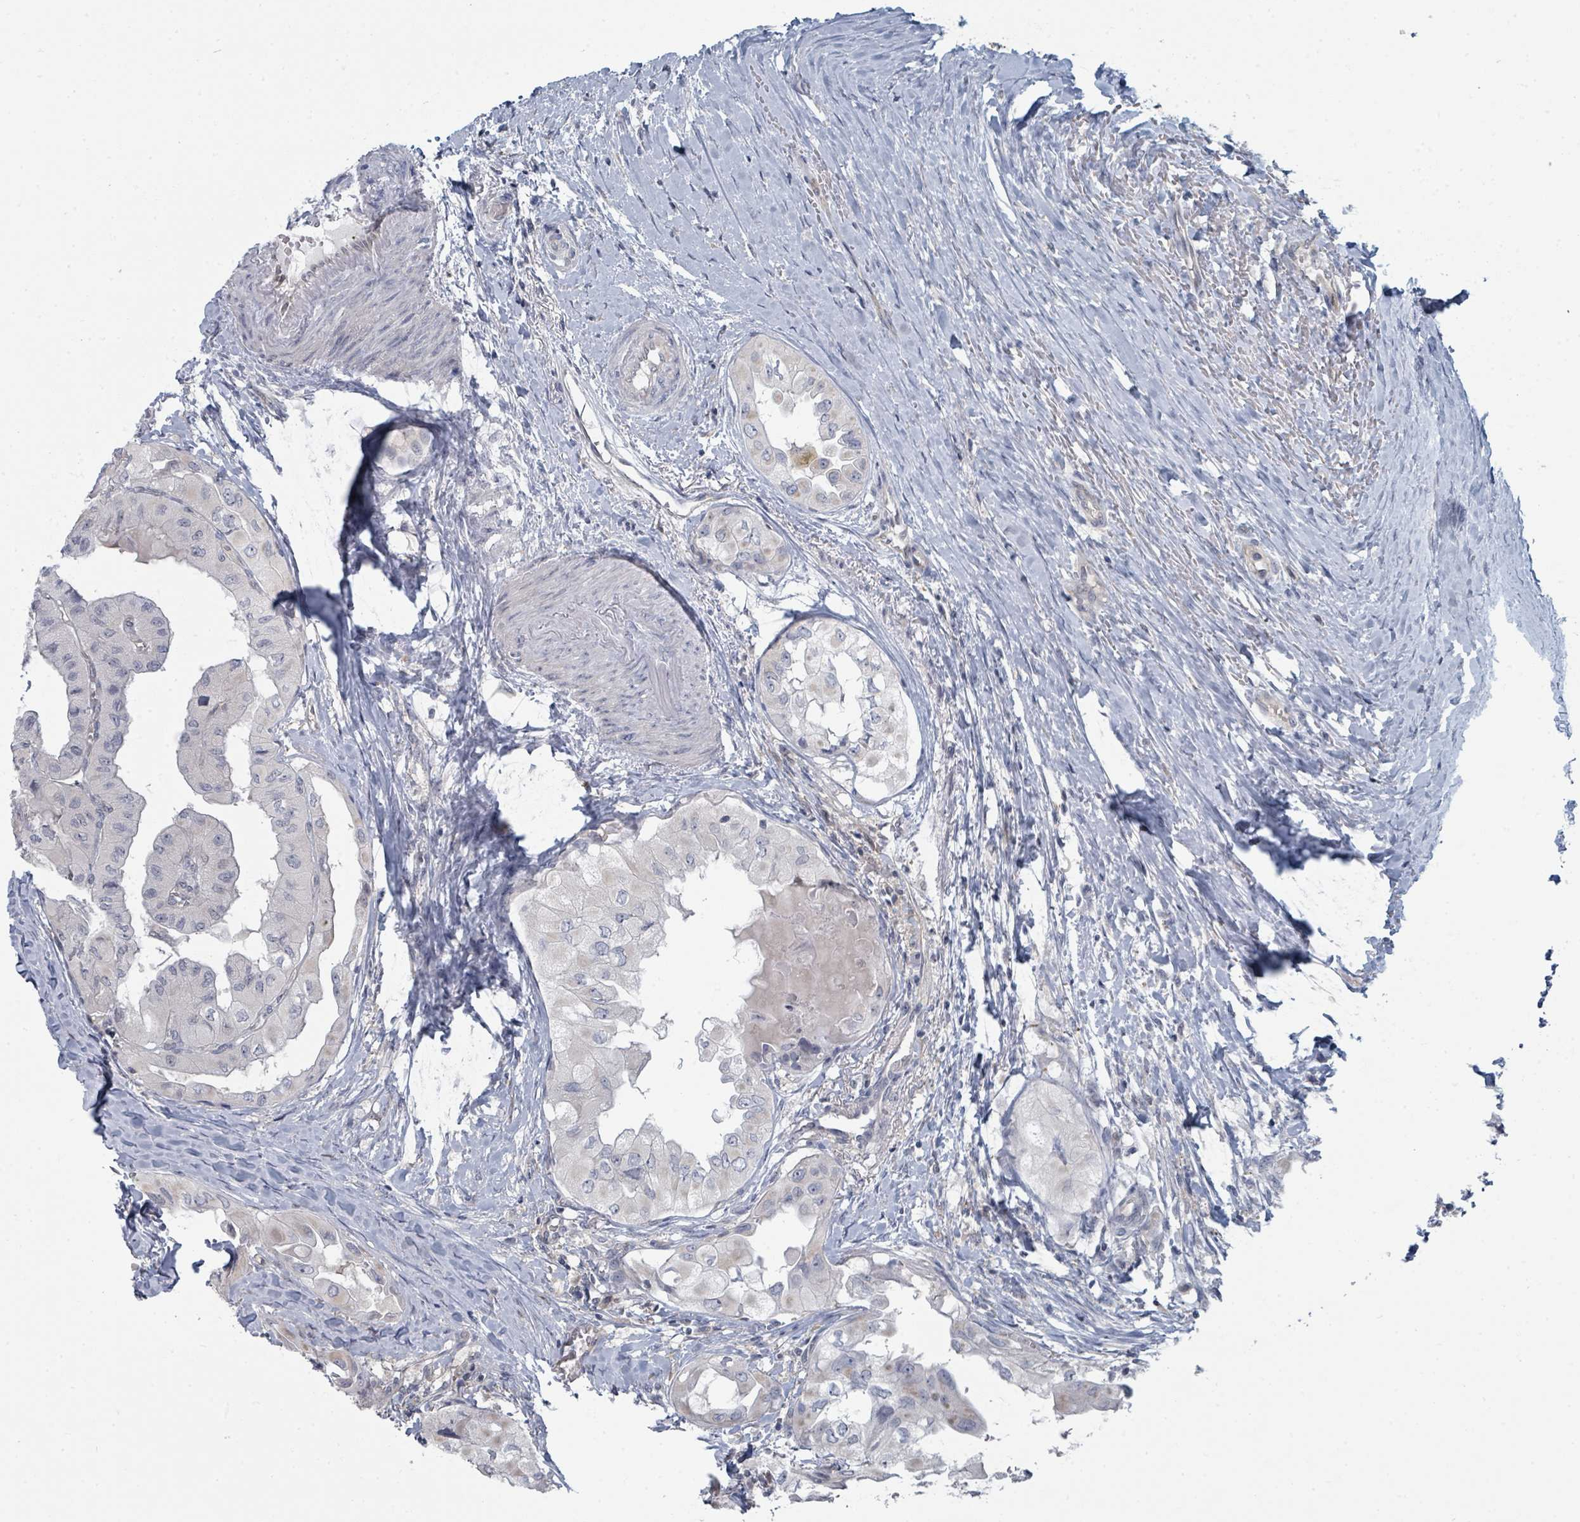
{"staining": {"intensity": "negative", "quantity": "none", "location": "none"}, "tissue": "thyroid cancer", "cell_type": "Tumor cells", "image_type": "cancer", "snomed": [{"axis": "morphology", "description": "Papillary adenocarcinoma, NOS"}, {"axis": "topography", "description": "Thyroid gland"}], "caption": "Thyroid cancer (papillary adenocarcinoma) was stained to show a protein in brown. There is no significant staining in tumor cells.", "gene": "SLC25A45", "patient": {"sex": "female", "age": 59}}